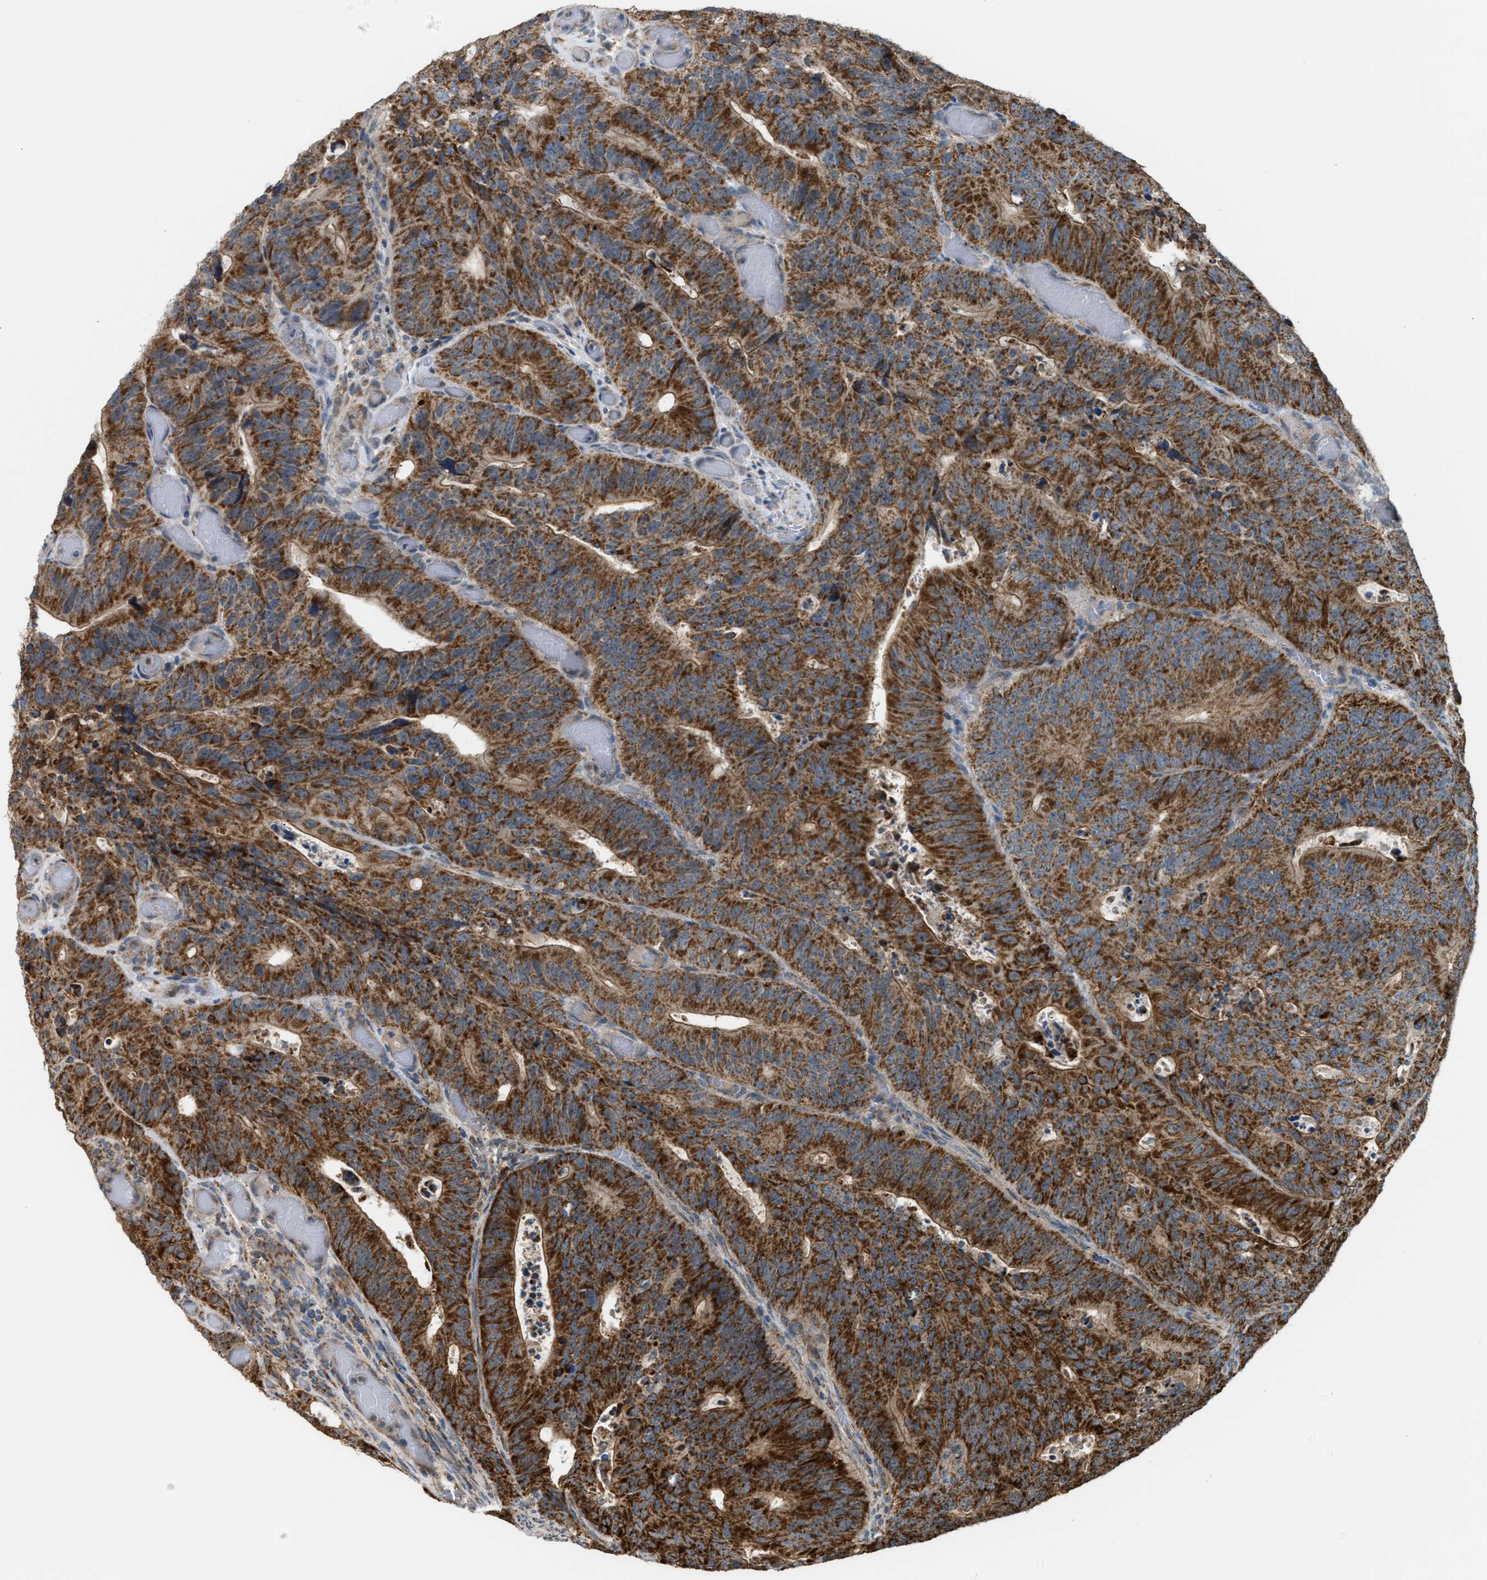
{"staining": {"intensity": "moderate", "quantity": ">75%", "location": "cytoplasmic/membranous"}, "tissue": "colorectal cancer", "cell_type": "Tumor cells", "image_type": "cancer", "snomed": [{"axis": "morphology", "description": "Adenocarcinoma, NOS"}, {"axis": "topography", "description": "Colon"}], "caption": "The photomicrograph exhibits a brown stain indicating the presence of a protein in the cytoplasmic/membranous of tumor cells in colorectal adenocarcinoma. The staining was performed using DAB, with brown indicating positive protein expression. Nuclei are stained blue with hematoxylin.", "gene": "SGSM2", "patient": {"sex": "male", "age": 87}}